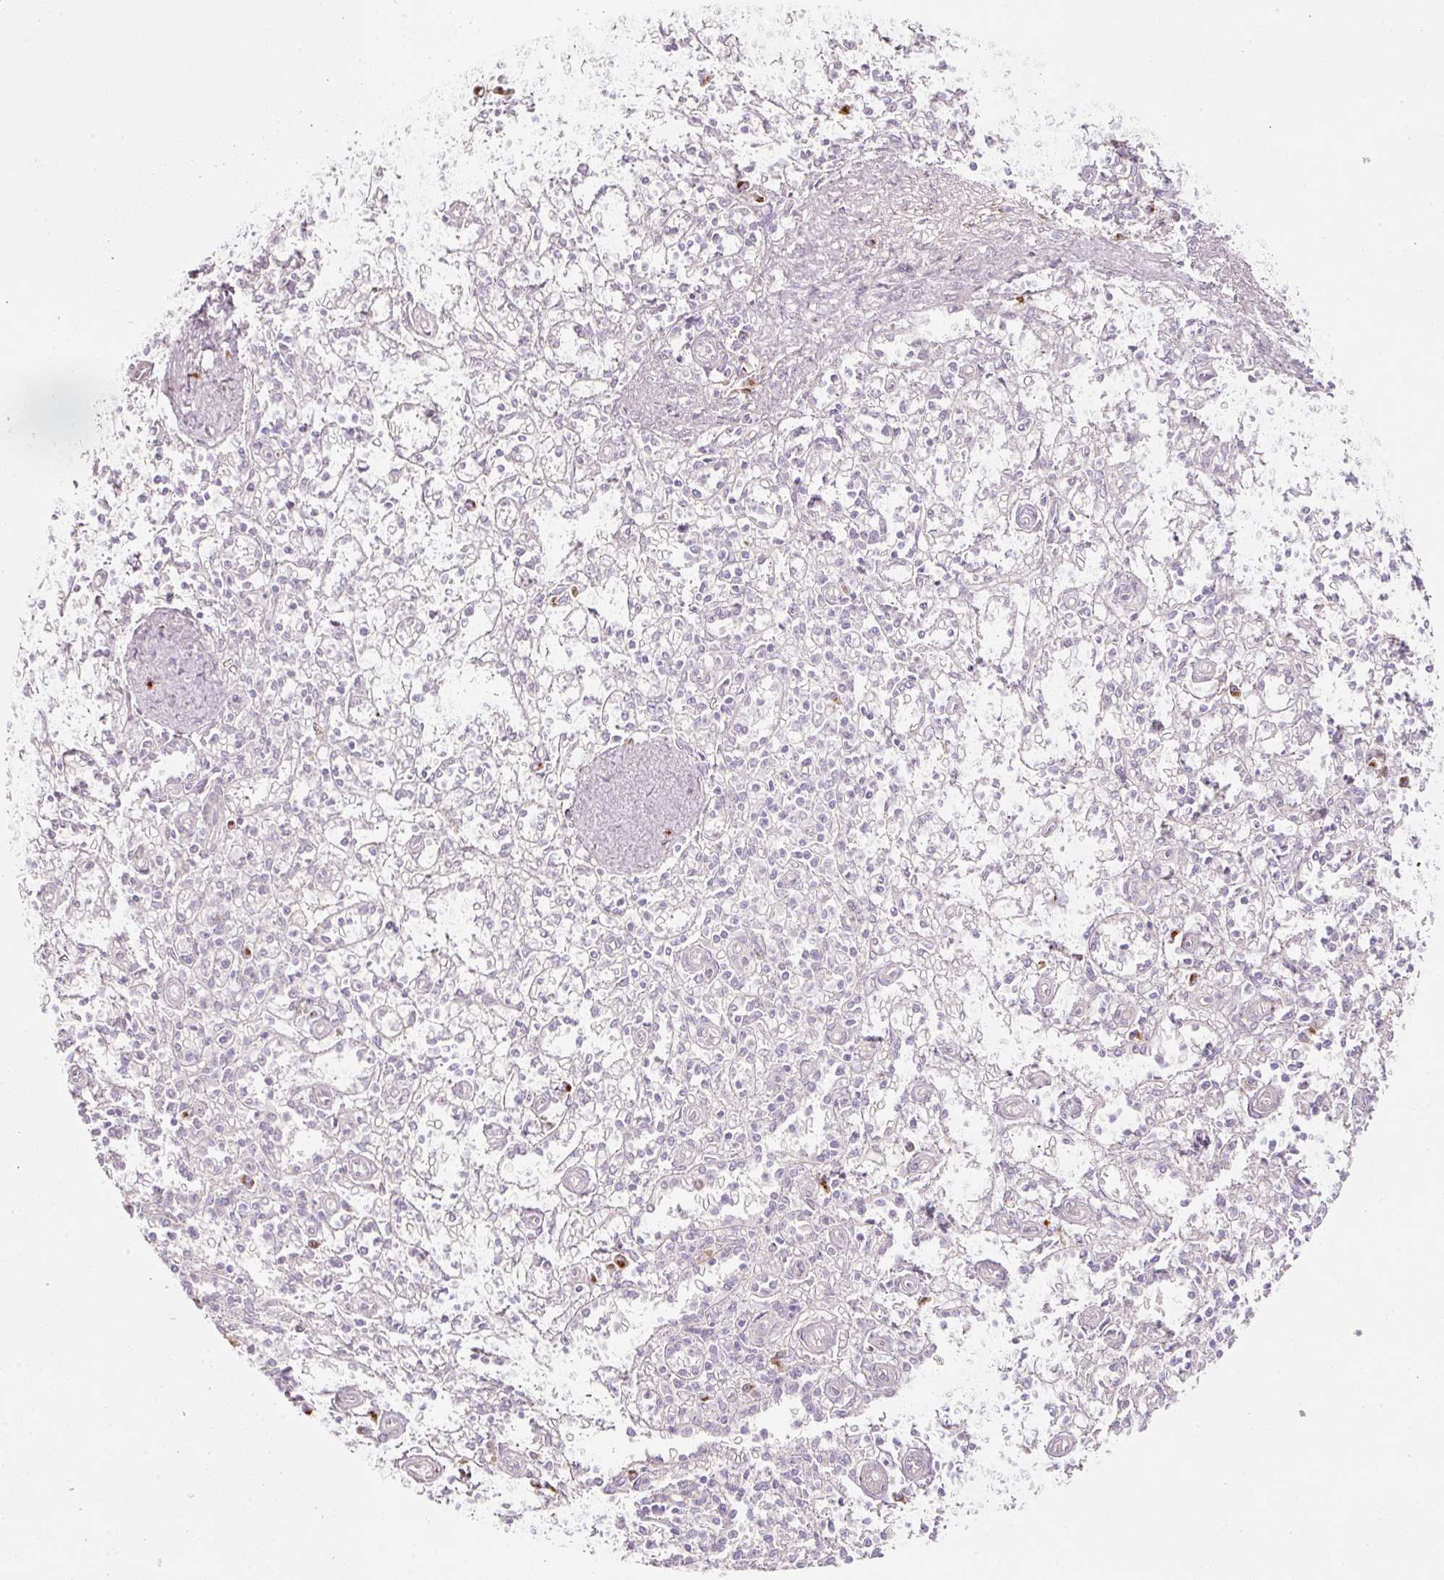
{"staining": {"intensity": "negative", "quantity": "none", "location": "none"}, "tissue": "spleen", "cell_type": "Cells in red pulp", "image_type": "normal", "snomed": [{"axis": "morphology", "description": "Normal tissue, NOS"}, {"axis": "topography", "description": "Spleen"}], "caption": "Immunohistochemistry of unremarkable spleen displays no expression in cells in red pulp.", "gene": "NBPF11", "patient": {"sex": "female", "age": 70}}